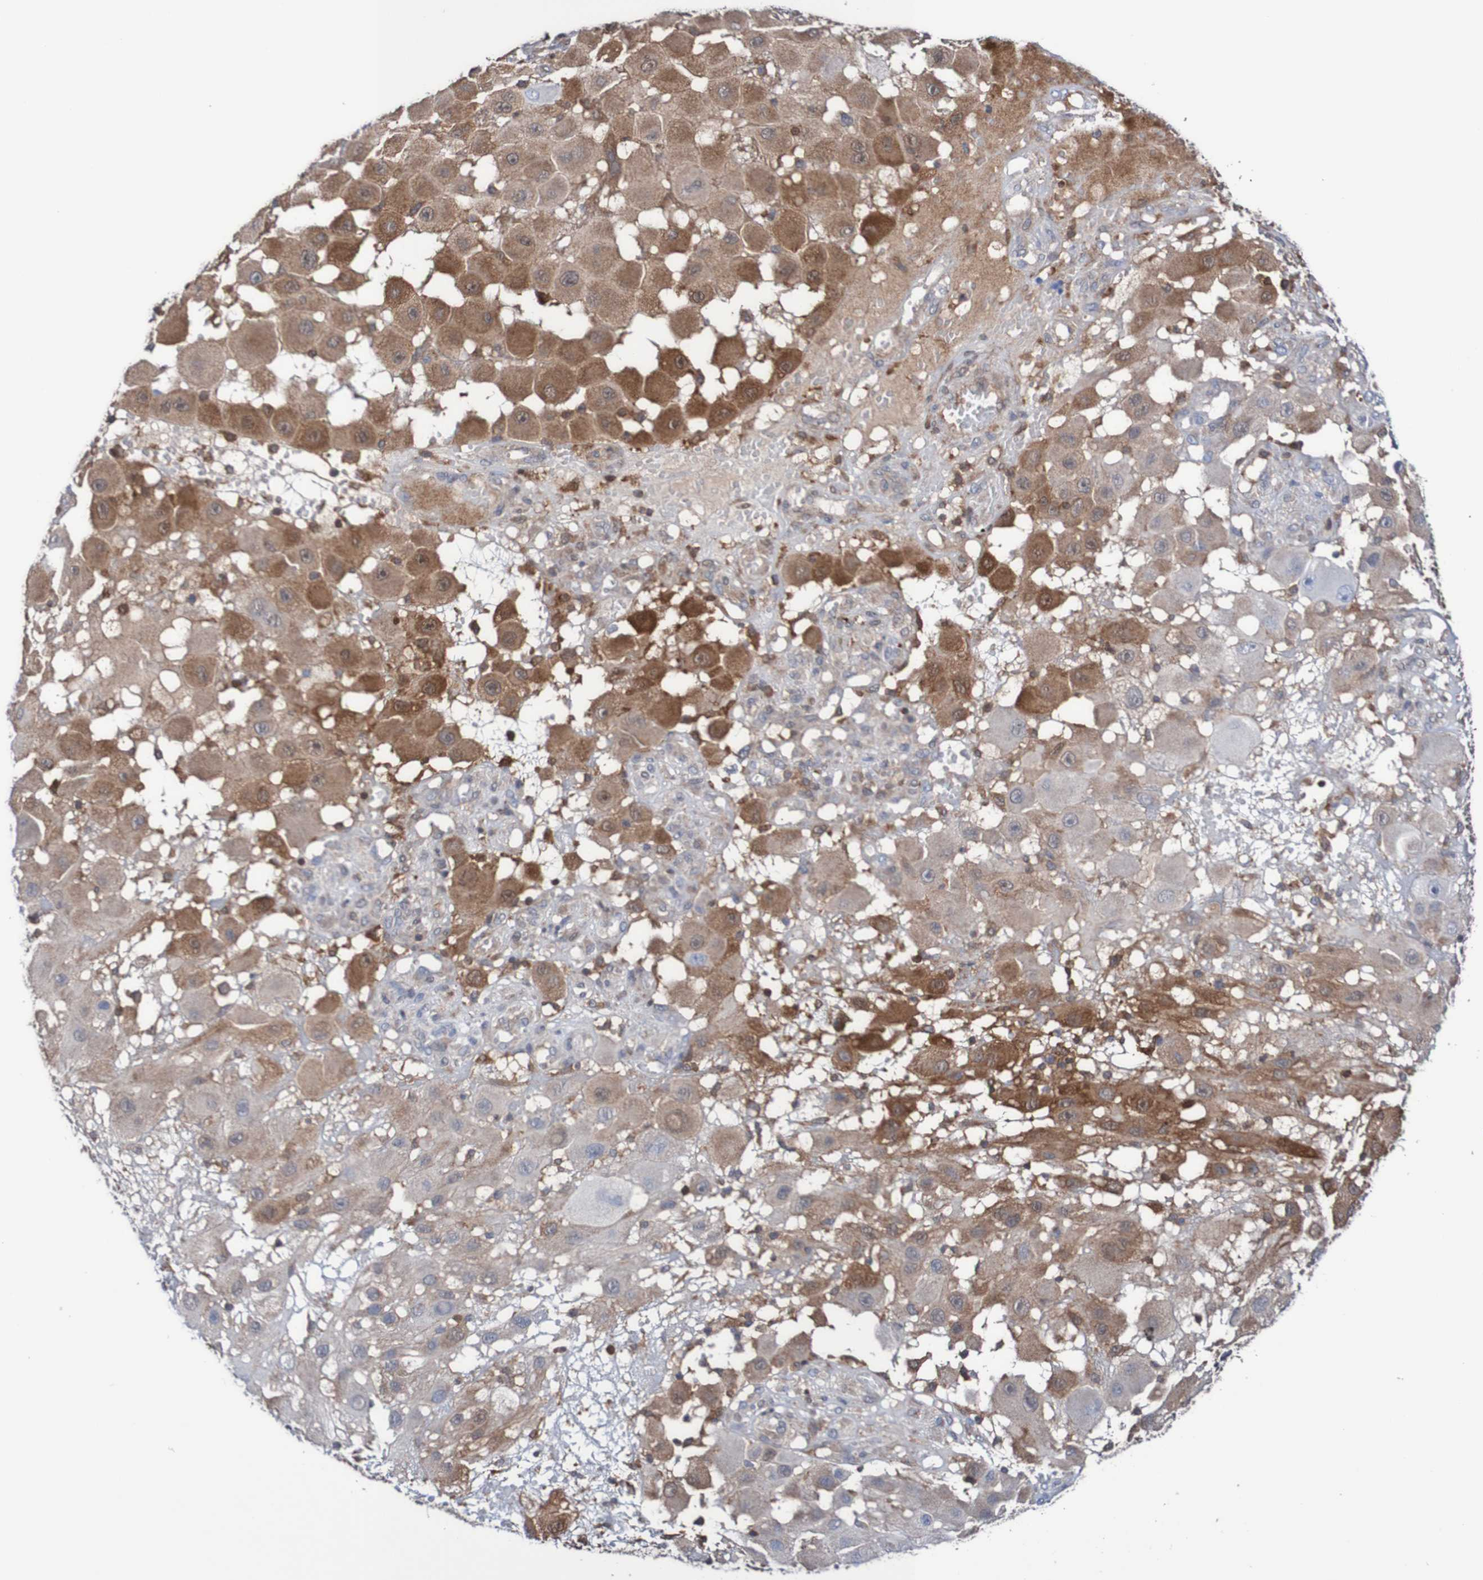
{"staining": {"intensity": "moderate", "quantity": ">75%", "location": "cytoplasmic/membranous"}, "tissue": "melanoma", "cell_type": "Tumor cells", "image_type": "cancer", "snomed": [{"axis": "morphology", "description": "Malignant melanoma, NOS"}, {"axis": "topography", "description": "Skin"}], "caption": "The image demonstrates staining of malignant melanoma, revealing moderate cytoplasmic/membranous protein expression (brown color) within tumor cells. (Brightfield microscopy of DAB IHC at high magnification).", "gene": "RIGI", "patient": {"sex": "female", "age": 81}}